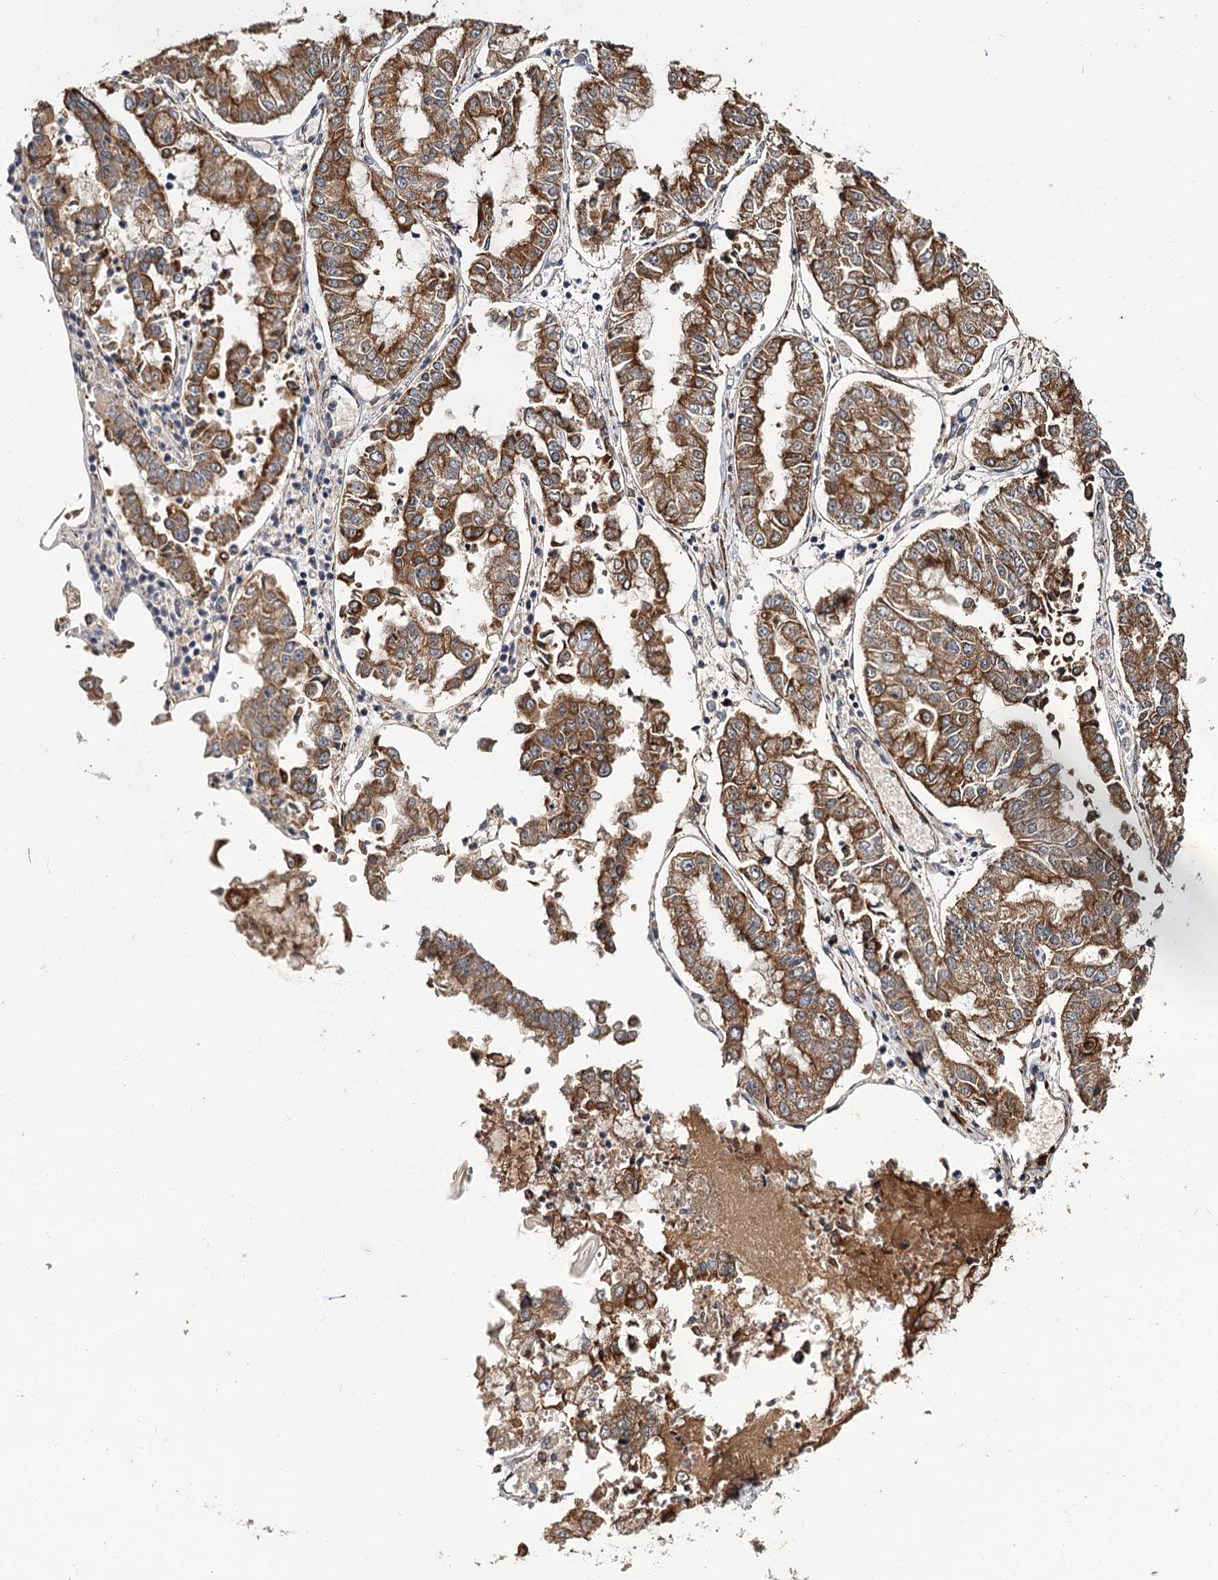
{"staining": {"intensity": "moderate", "quantity": ">75%", "location": "cytoplasmic/membranous"}, "tissue": "stomach cancer", "cell_type": "Tumor cells", "image_type": "cancer", "snomed": [{"axis": "morphology", "description": "Adenocarcinoma, NOS"}, {"axis": "topography", "description": "Stomach"}], "caption": "Stomach cancer was stained to show a protein in brown. There is medium levels of moderate cytoplasmic/membranous staining in approximately >75% of tumor cells. (brown staining indicates protein expression, while blue staining denotes nuclei).", "gene": "MFN1", "patient": {"sex": "male", "age": 76}}